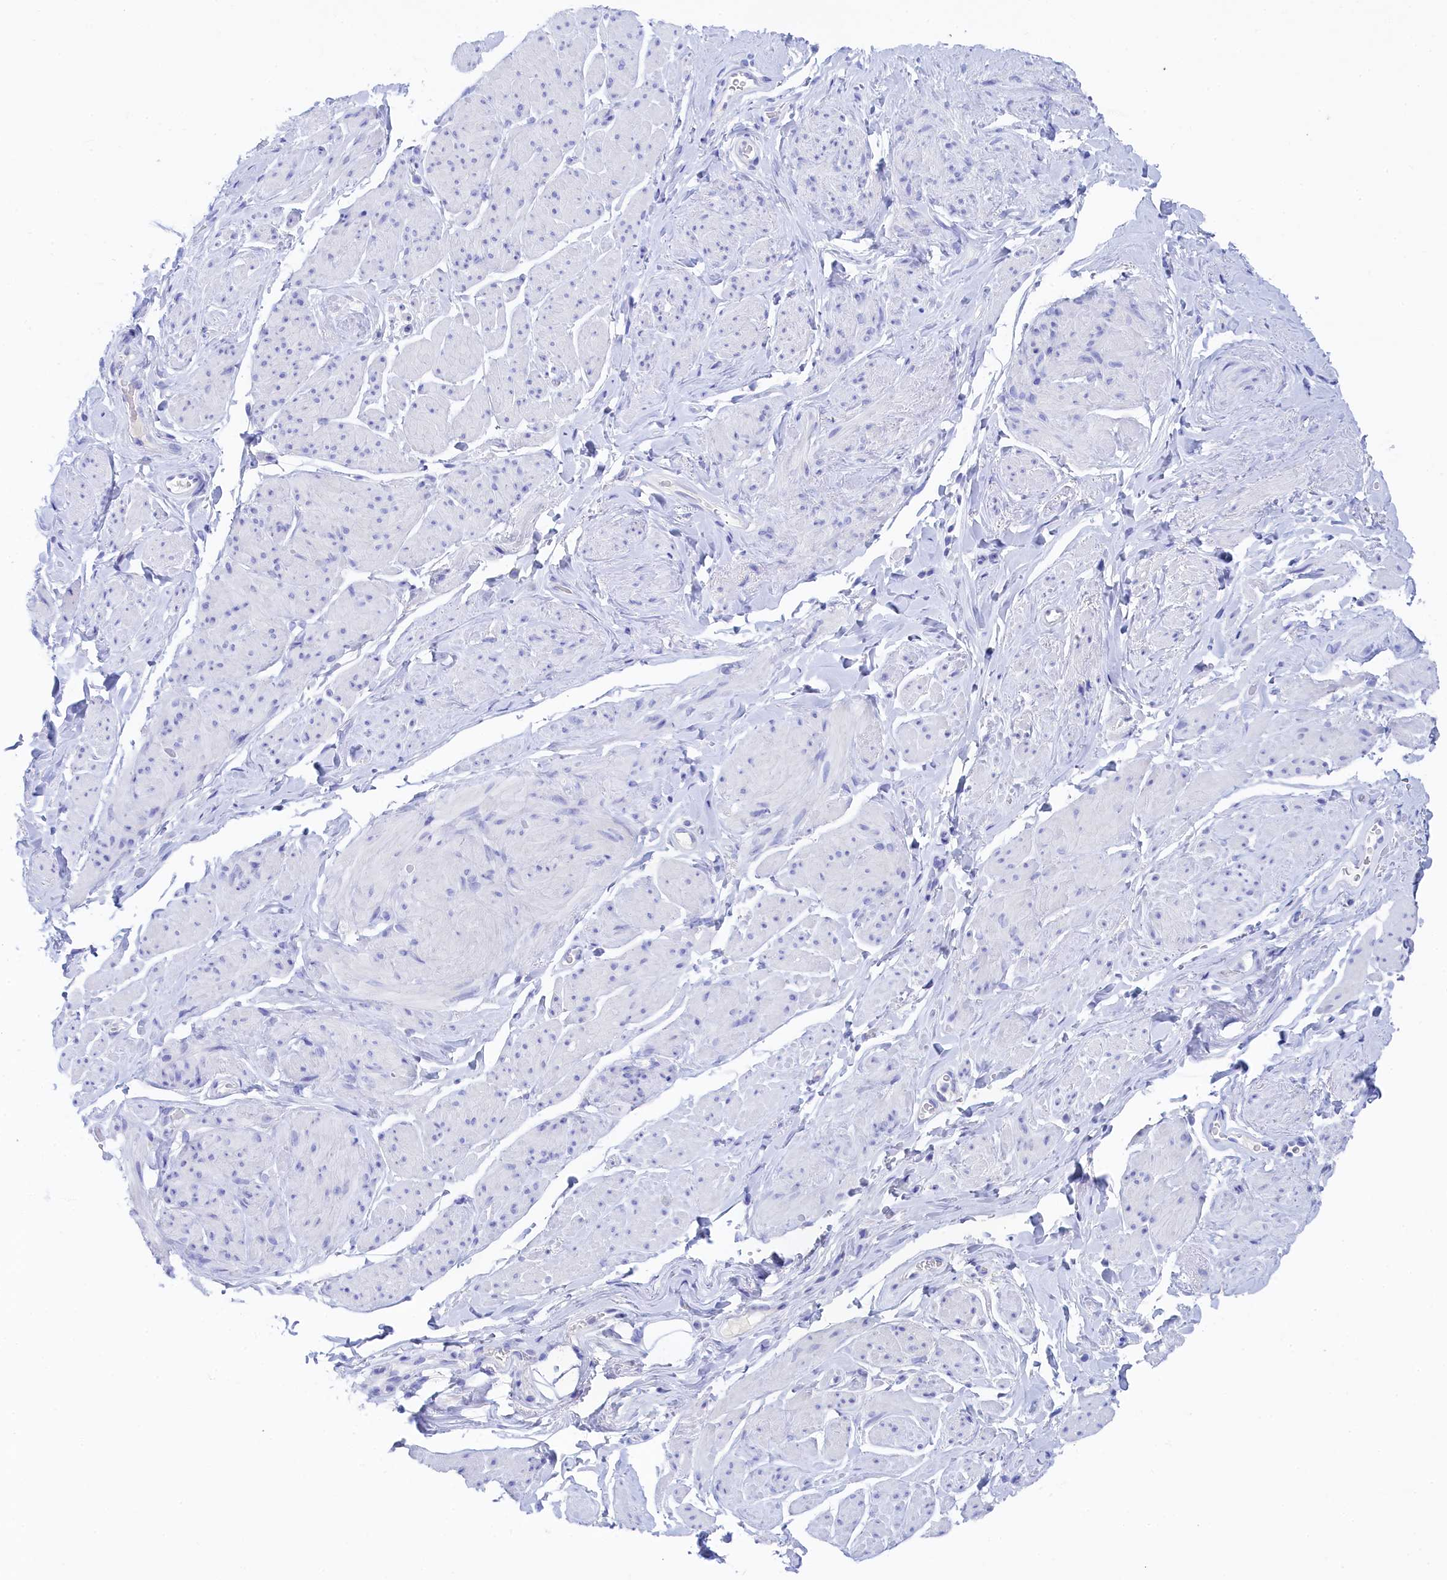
{"staining": {"intensity": "negative", "quantity": "none", "location": "none"}, "tissue": "smooth muscle", "cell_type": "Smooth muscle cells", "image_type": "normal", "snomed": [{"axis": "morphology", "description": "Normal tissue, NOS"}, {"axis": "topography", "description": "Smooth muscle"}, {"axis": "topography", "description": "Peripheral nerve tissue"}], "caption": "Benign smooth muscle was stained to show a protein in brown. There is no significant staining in smooth muscle cells. (Immunohistochemistry (ihc), brightfield microscopy, high magnification).", "gene": "TRIM10", "patient": {"sex": "male", "age": 69}}